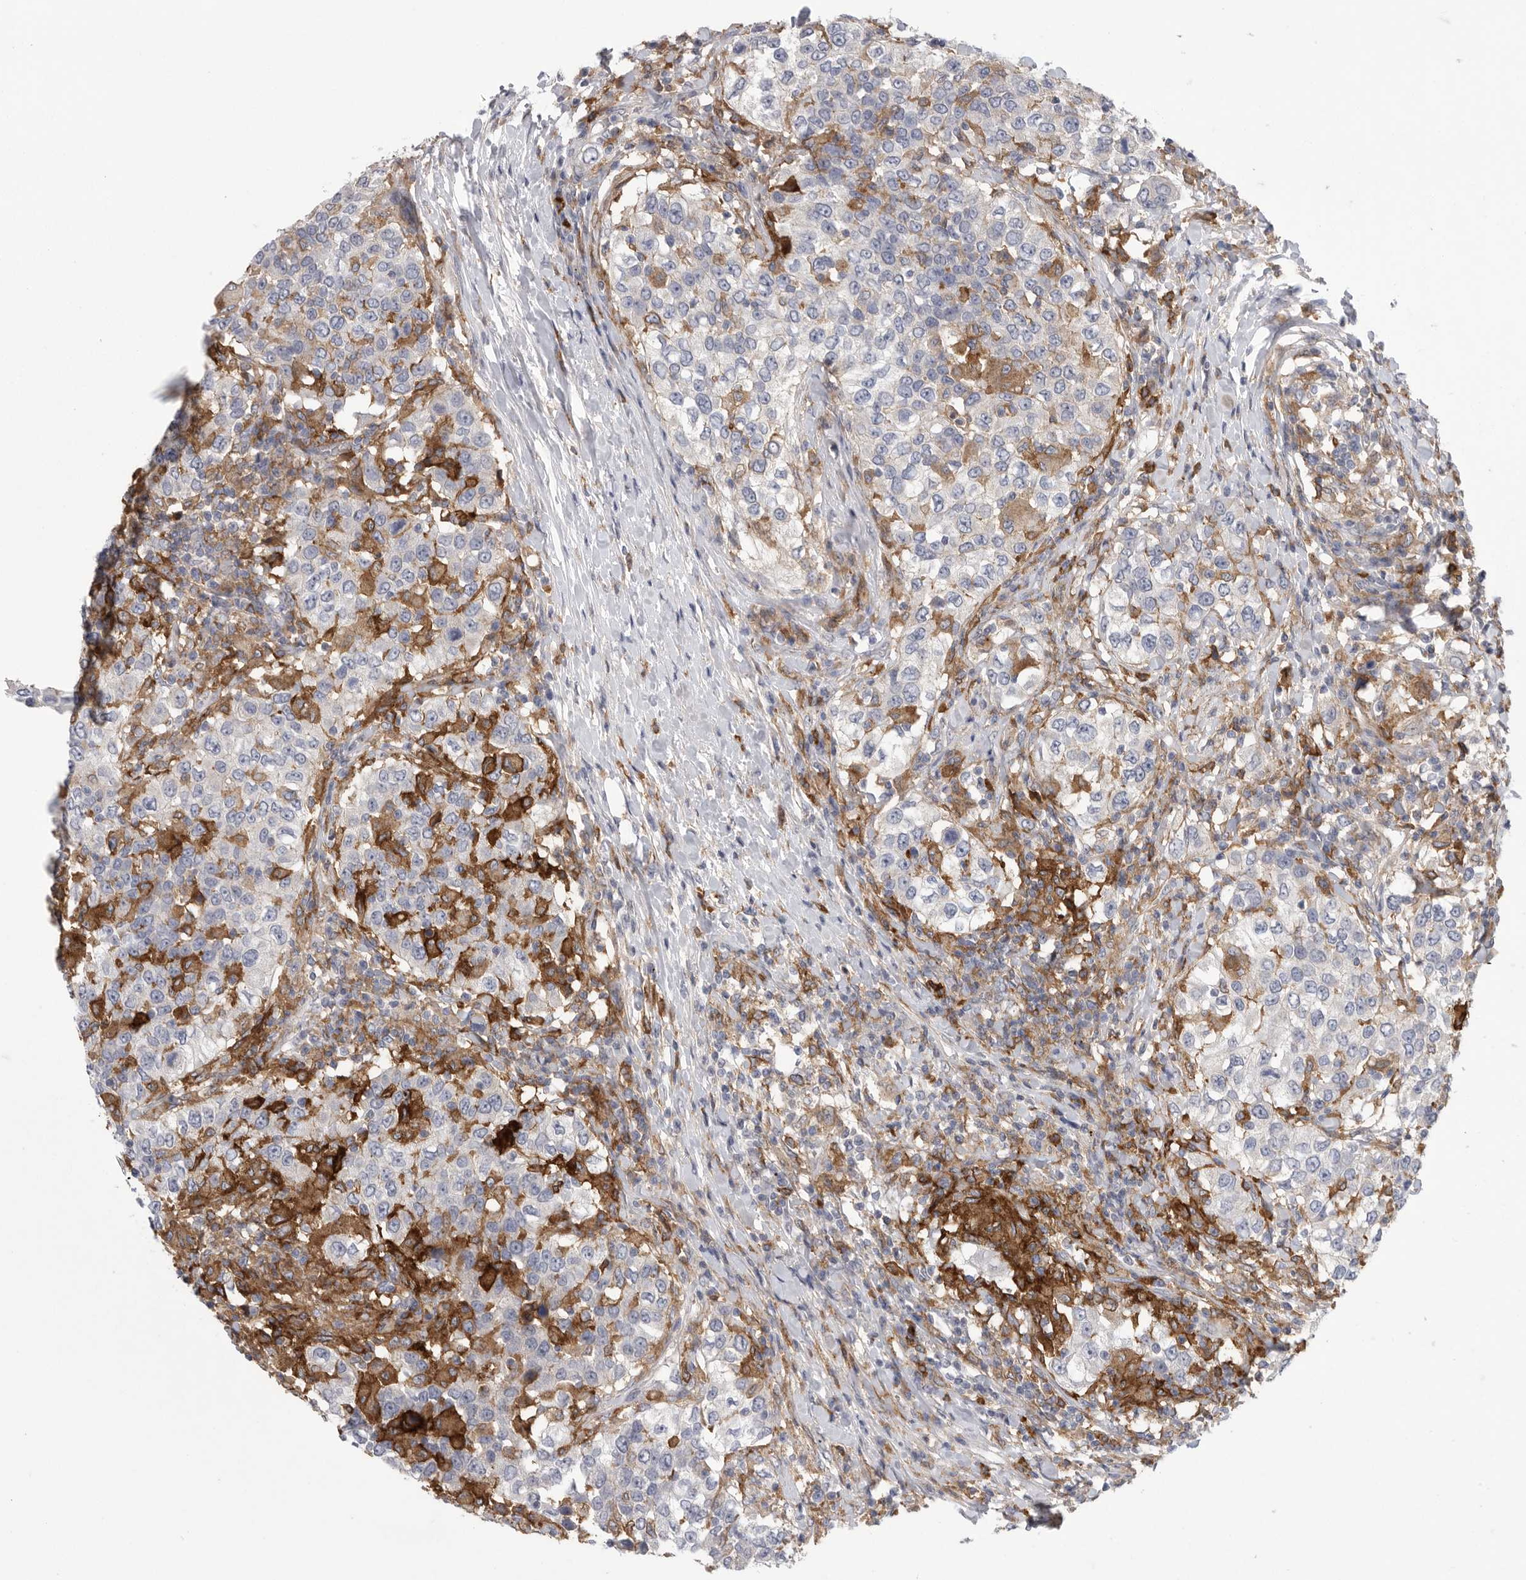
{"staining": {"intensity": "negative", "quantity": "none", "location": "none"}, "tissue": "urothelial cancer", "cell_type": "Tumor cells", "image_type": "cancer", "snomed": [{"axis": "morphology", "description": "Urothelial carcinoma, High grade"}, {"axis": "topography", "description": "Urinary bladder"}], "caption": "The histopathology image reveals no significant staining in tumor cells of high-grade urothelial carcinoma. (Brightfield microscopy of DAB (3,3'-diaminobenzidine) immunohistochemistry (IHC) at high magnification).", "gene": "SIGLEC10", "patient": {"sex": "female", "age": 80}}